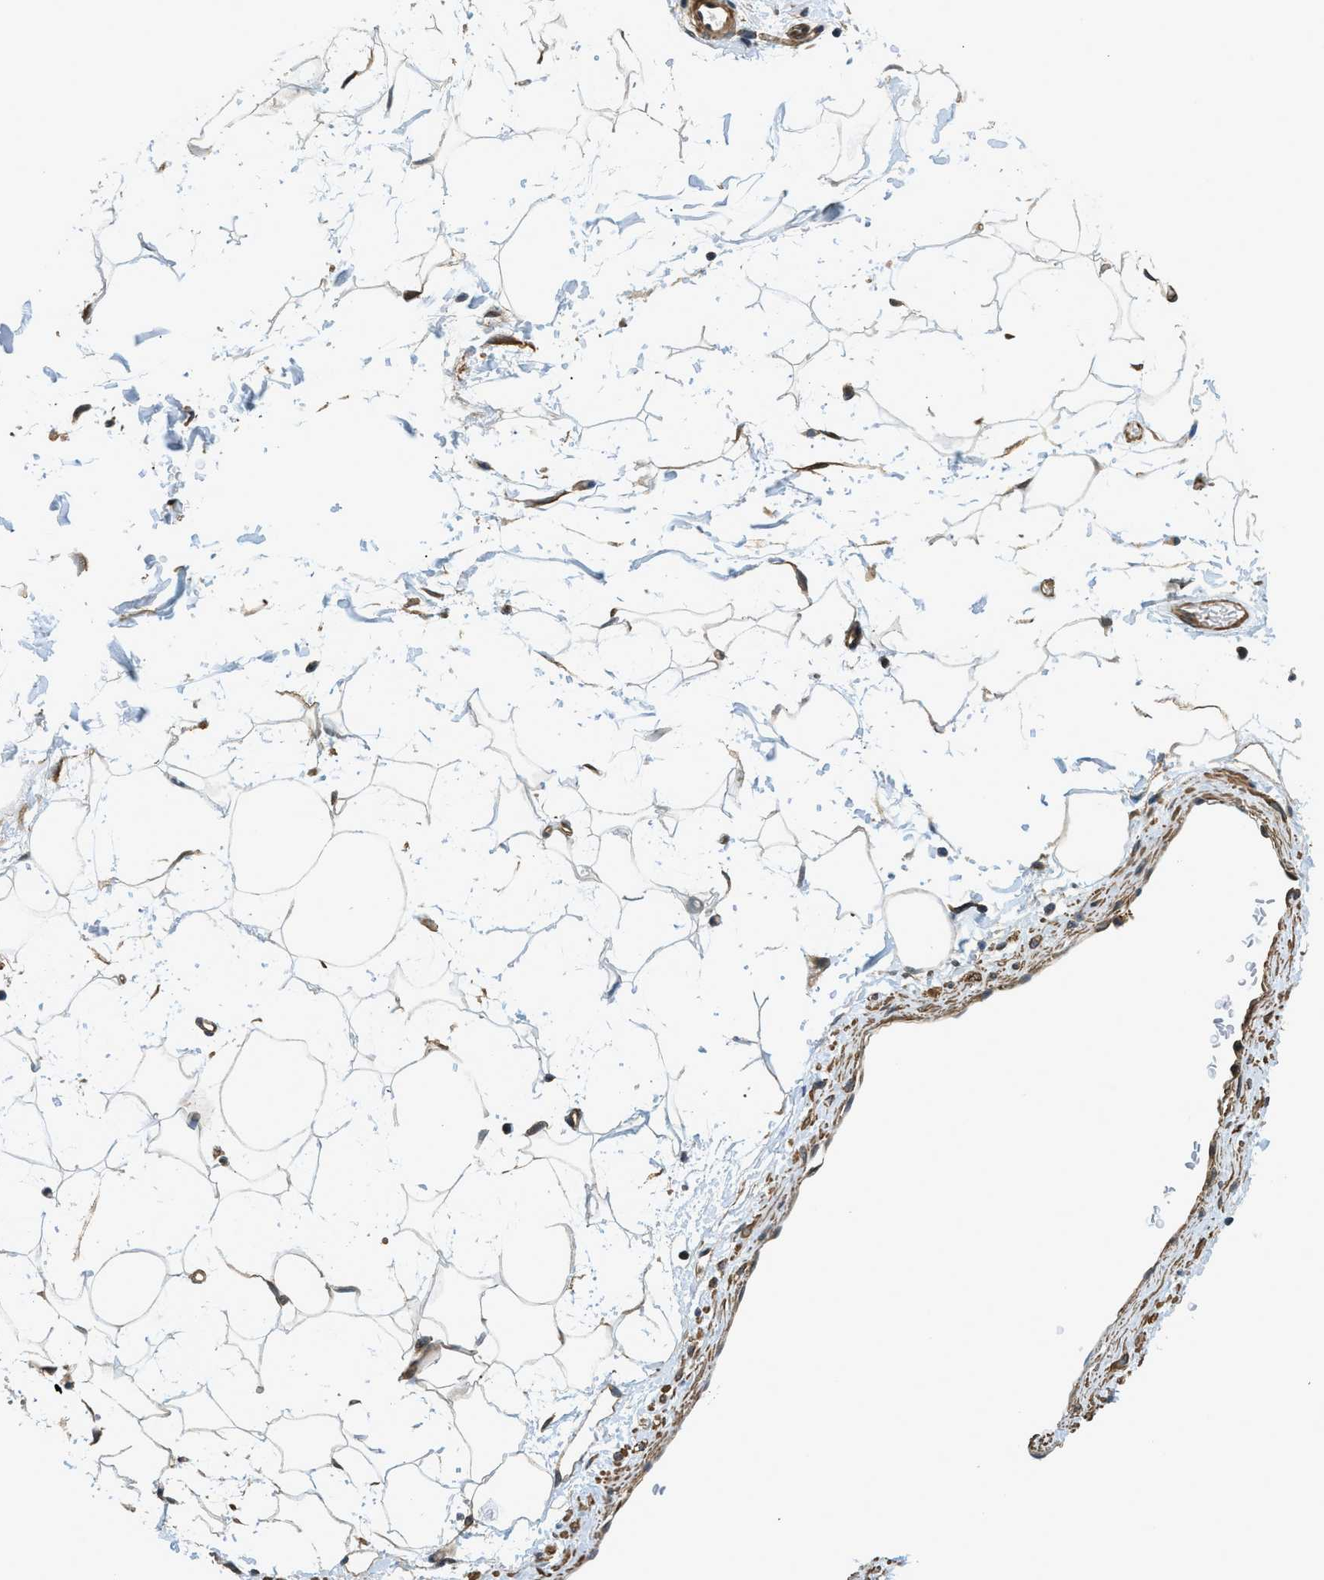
{"staining": {"intensity": "moderate", "quantity": ">75%", "location": "cytoplasmic/membranous"}, "tissue": "adipose tissue", "cell_type": "Adipocytes", "image_type": "normal", "snomed": [{"axis": "morphology", "description": "Normal tissue, NOS"}, {"axis": "topography", "description": "Soft tissue"}], "caption": "DAB (3,3'-diaminobenzidine) immunohistochemical staining of benign human adipose tissue exhibits moderate cytoplasmic/membranous protein expression in about >75% of adipocytes.", "gene": "CGN", "patient": {"sex": "male", "age": 72}}